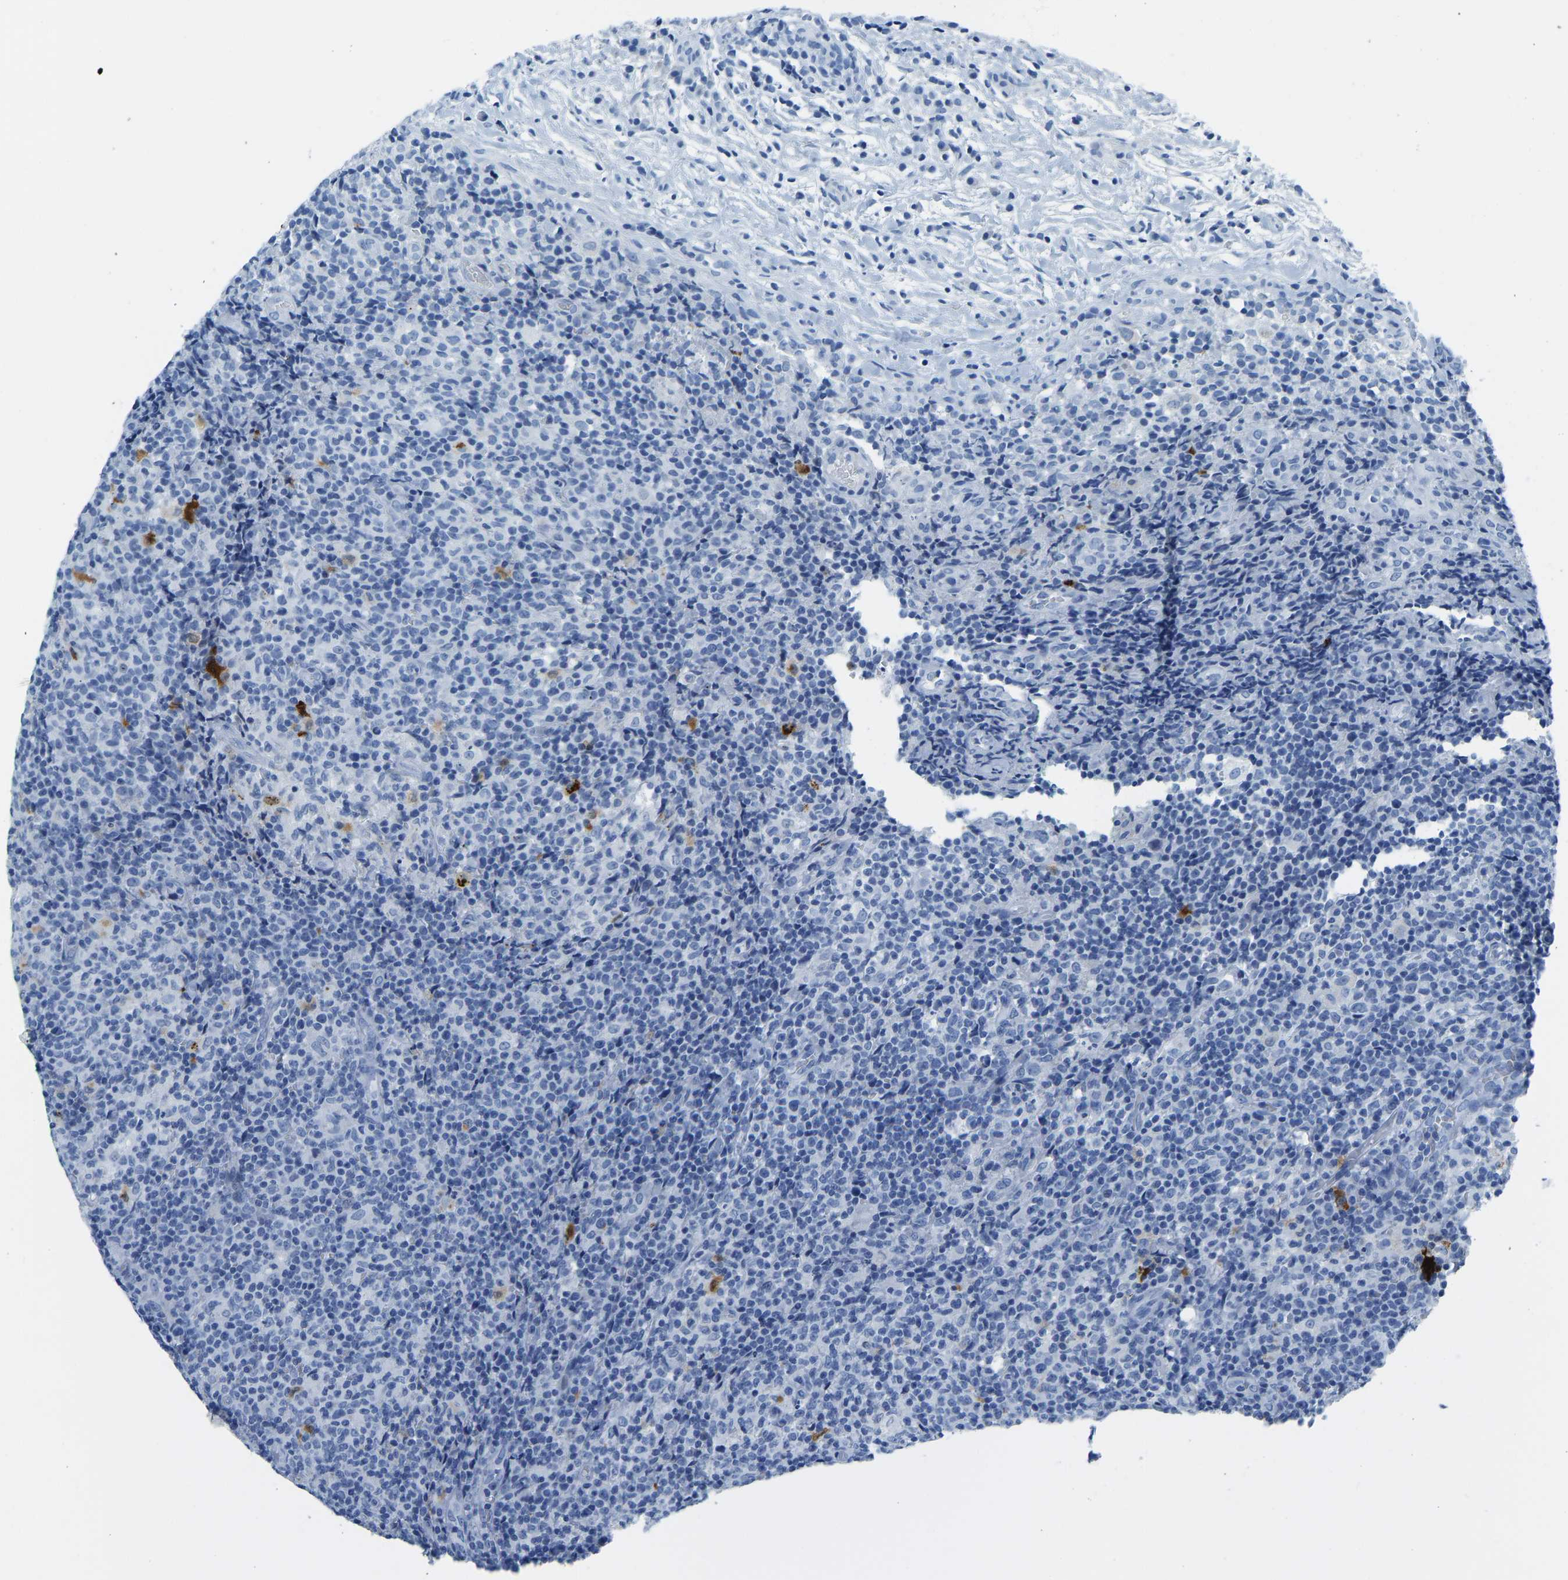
{"staining": {"intensity": "negative", "quantity": "none", "location": "none"}, "tissue": "lymph node", "cell_type": "Germinal center cells", "image_type": "normal", "snomed": [{"axis": "morphology", "description": "Normal tissue, NOS"}, {"axis": "morphology", "description": "Inflammation, NOS"}, {"axis": "topography", "description": "Lymph node"}], "caption": "An image of lymph node stained for a protein displays no brown staining in germinal center cells. (Immunohistochemistry, brightfield microscopy, high magnification).", "gene": "SERPINB3", "patient": {"sex": "male", "age": 55}}